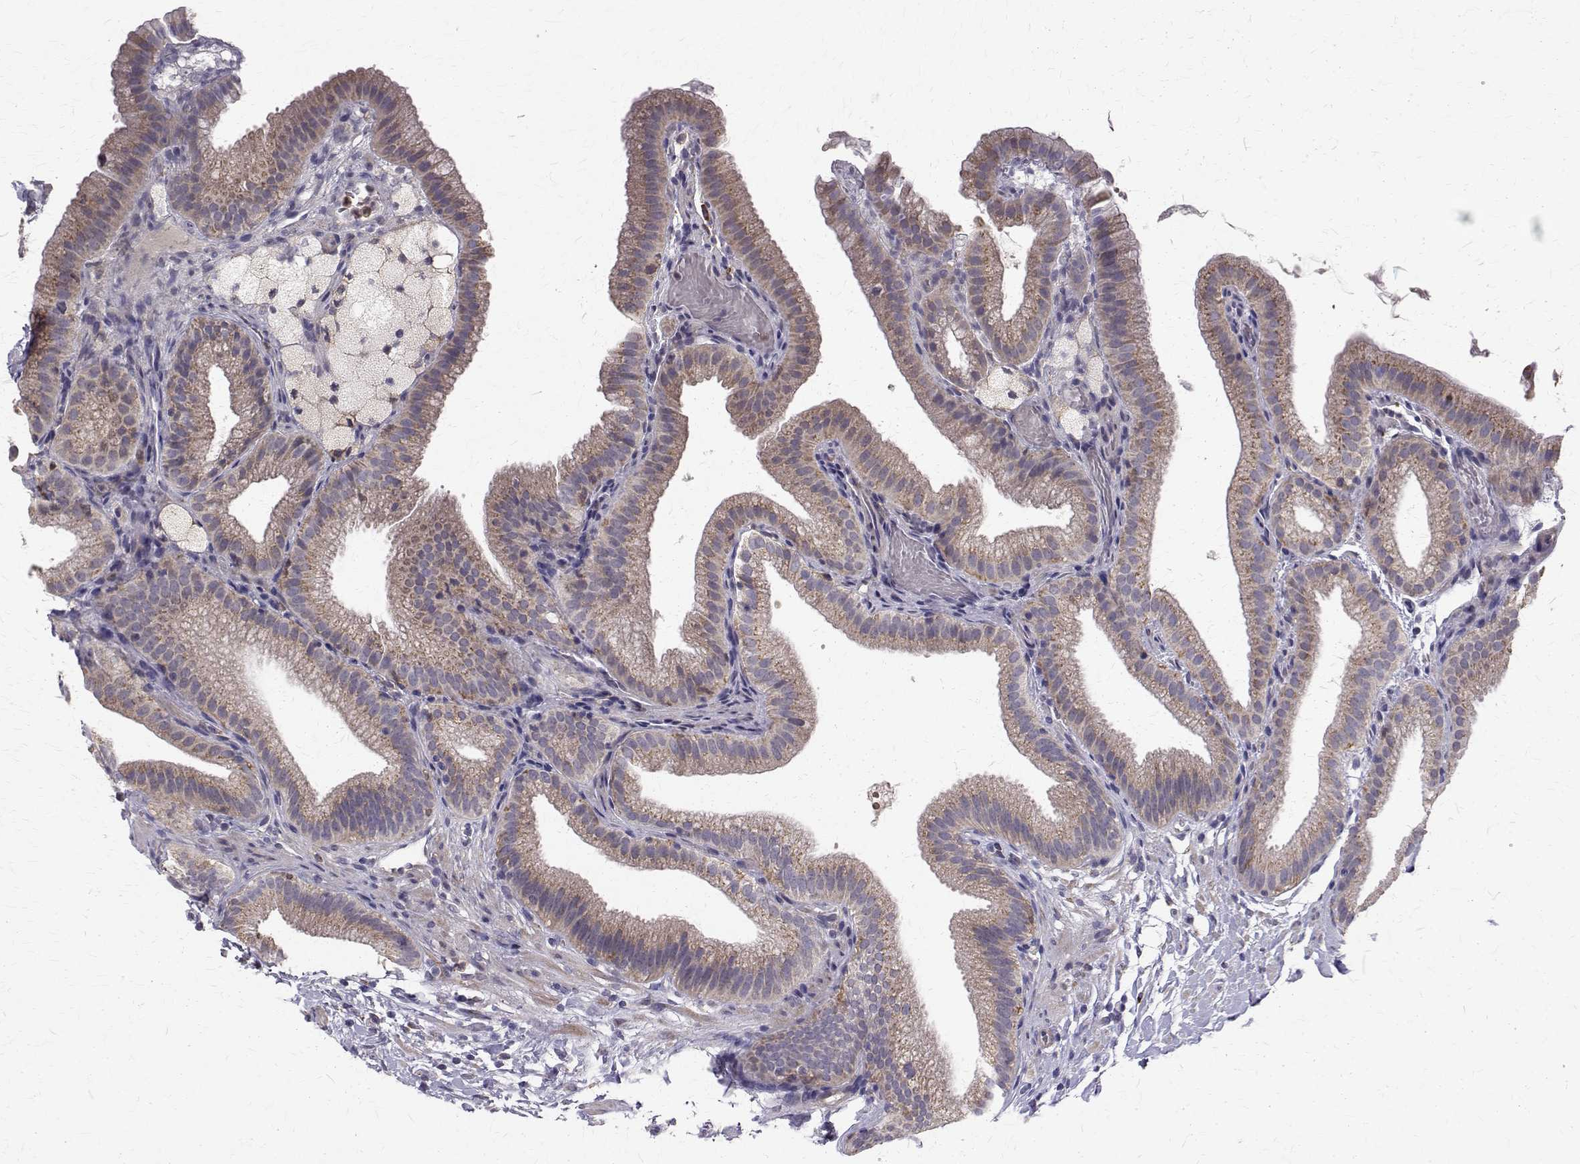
{"staining": {"intensity": "weak", "quantity": "25%-75%", "location": "cytoplasmic/membranous"}, "tissue": "gallbladder", "cell_type": "Glandular cells", "image_type": "normal", "snomed": [{"axis": "morphology", "description": "Normal tissue, NOS"}, {"axis": "topography", "description": "Gallbladder"}], "caption": "High-power microscopy captured an IHC photomicrograph of unremarkable gallbladder, revealing weak cytoplasmic/membranous staining in approximately 25%-75% of glandular cells.", "gene": "CCDC89", "patient": {"sex": "female", "age": 63}}